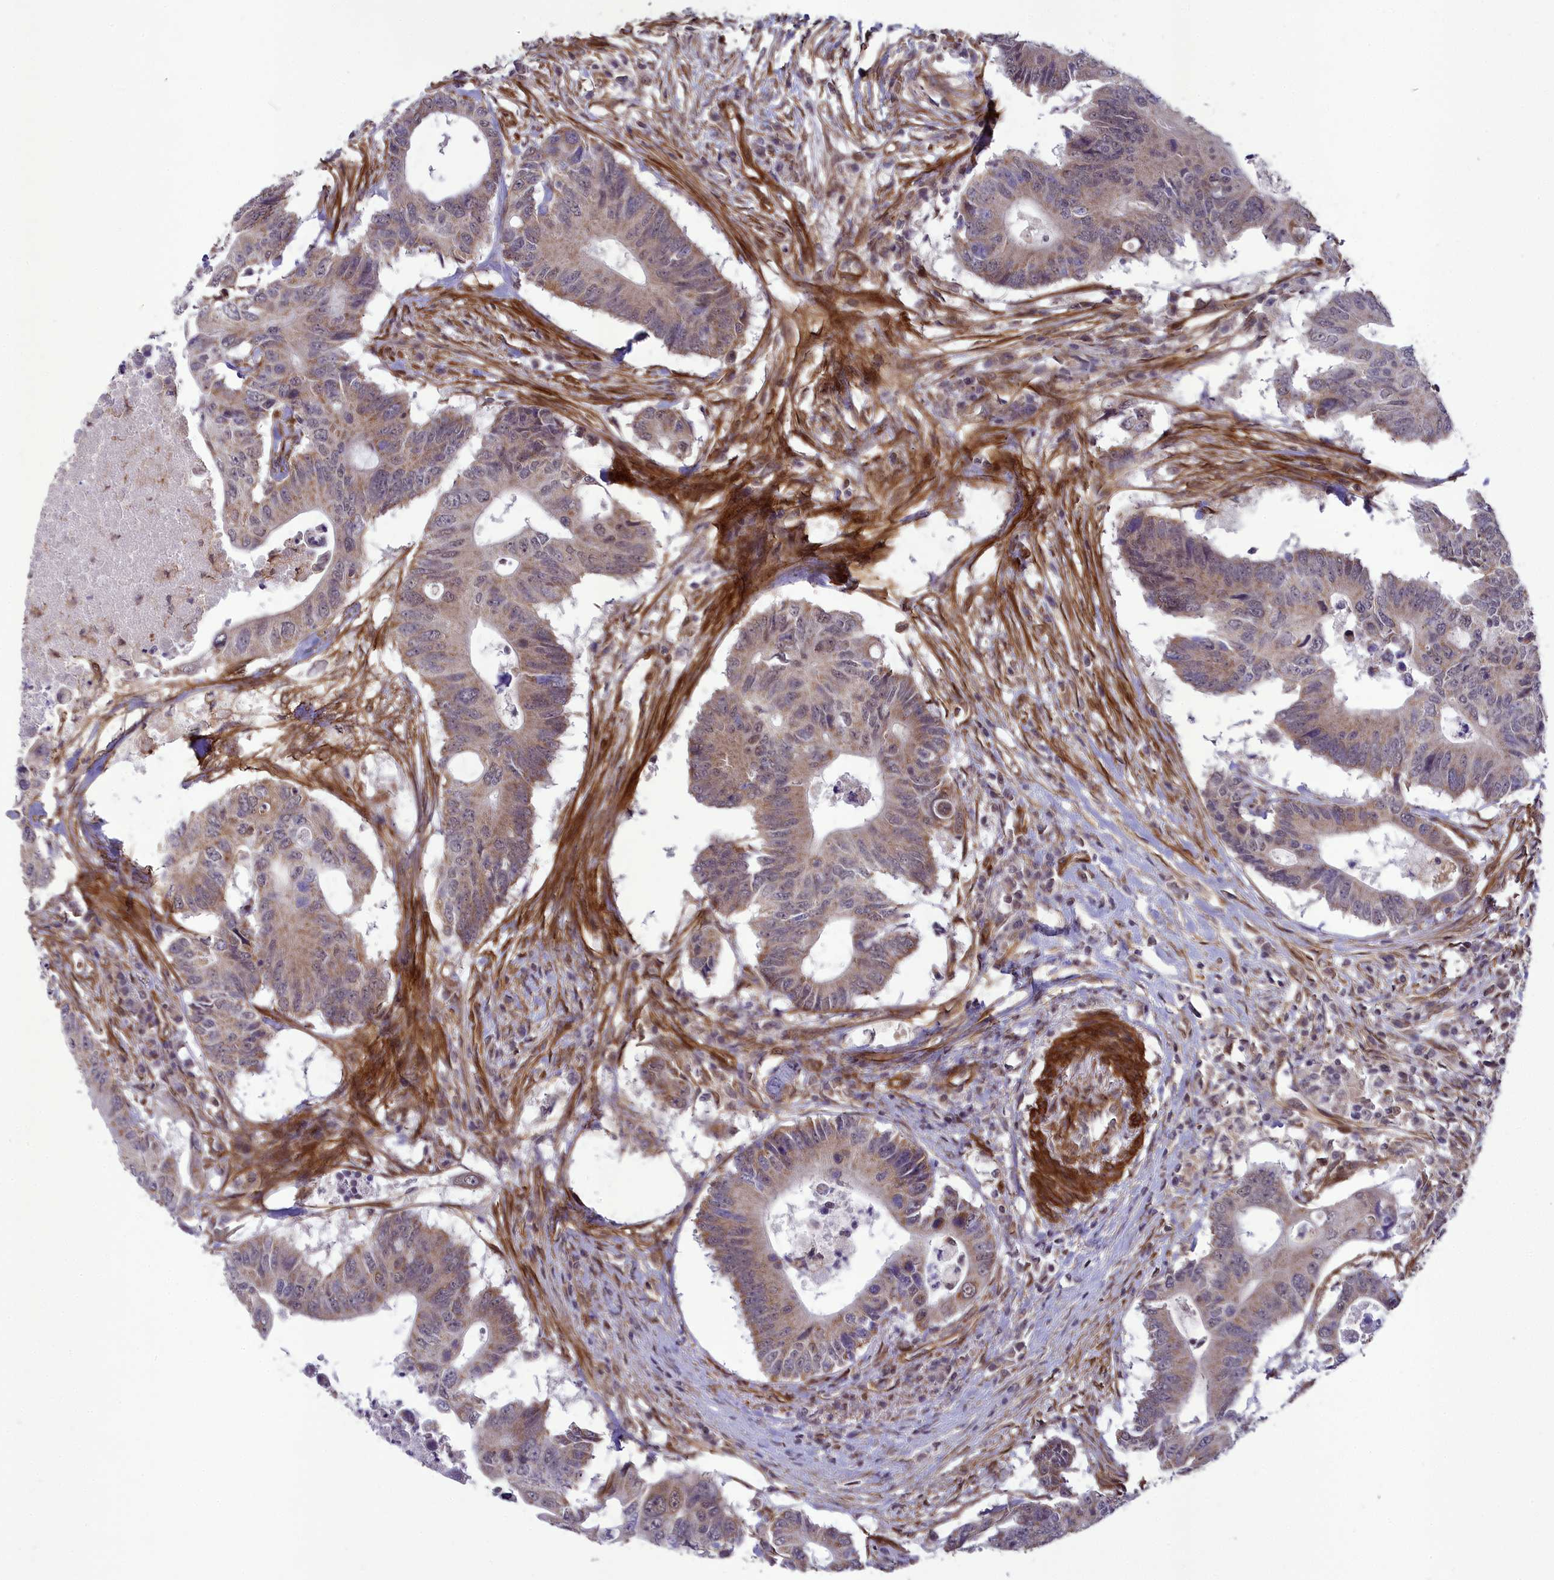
{"staining": {"intensity": "weak", "quantity": "25%-75%", "location": "cytoplasmic/membranous"}, "tissue": "colorectal cancer", "cell_type": "Tumor cells", "image_type": "cancer", "snomed": [{"axis": "morphology", "description": "Adenocarcinoma, NOS"}, {"axis": "topography", "description": "Colon"}], "caption": "Protein staining of colorectal adenocarcinoma tissue displays weak cytoplasmic/membranous expression in about 25%-75% of tumor cells.", "gene": "TNS1", "patient": {"sex": "male", "age": 71}}